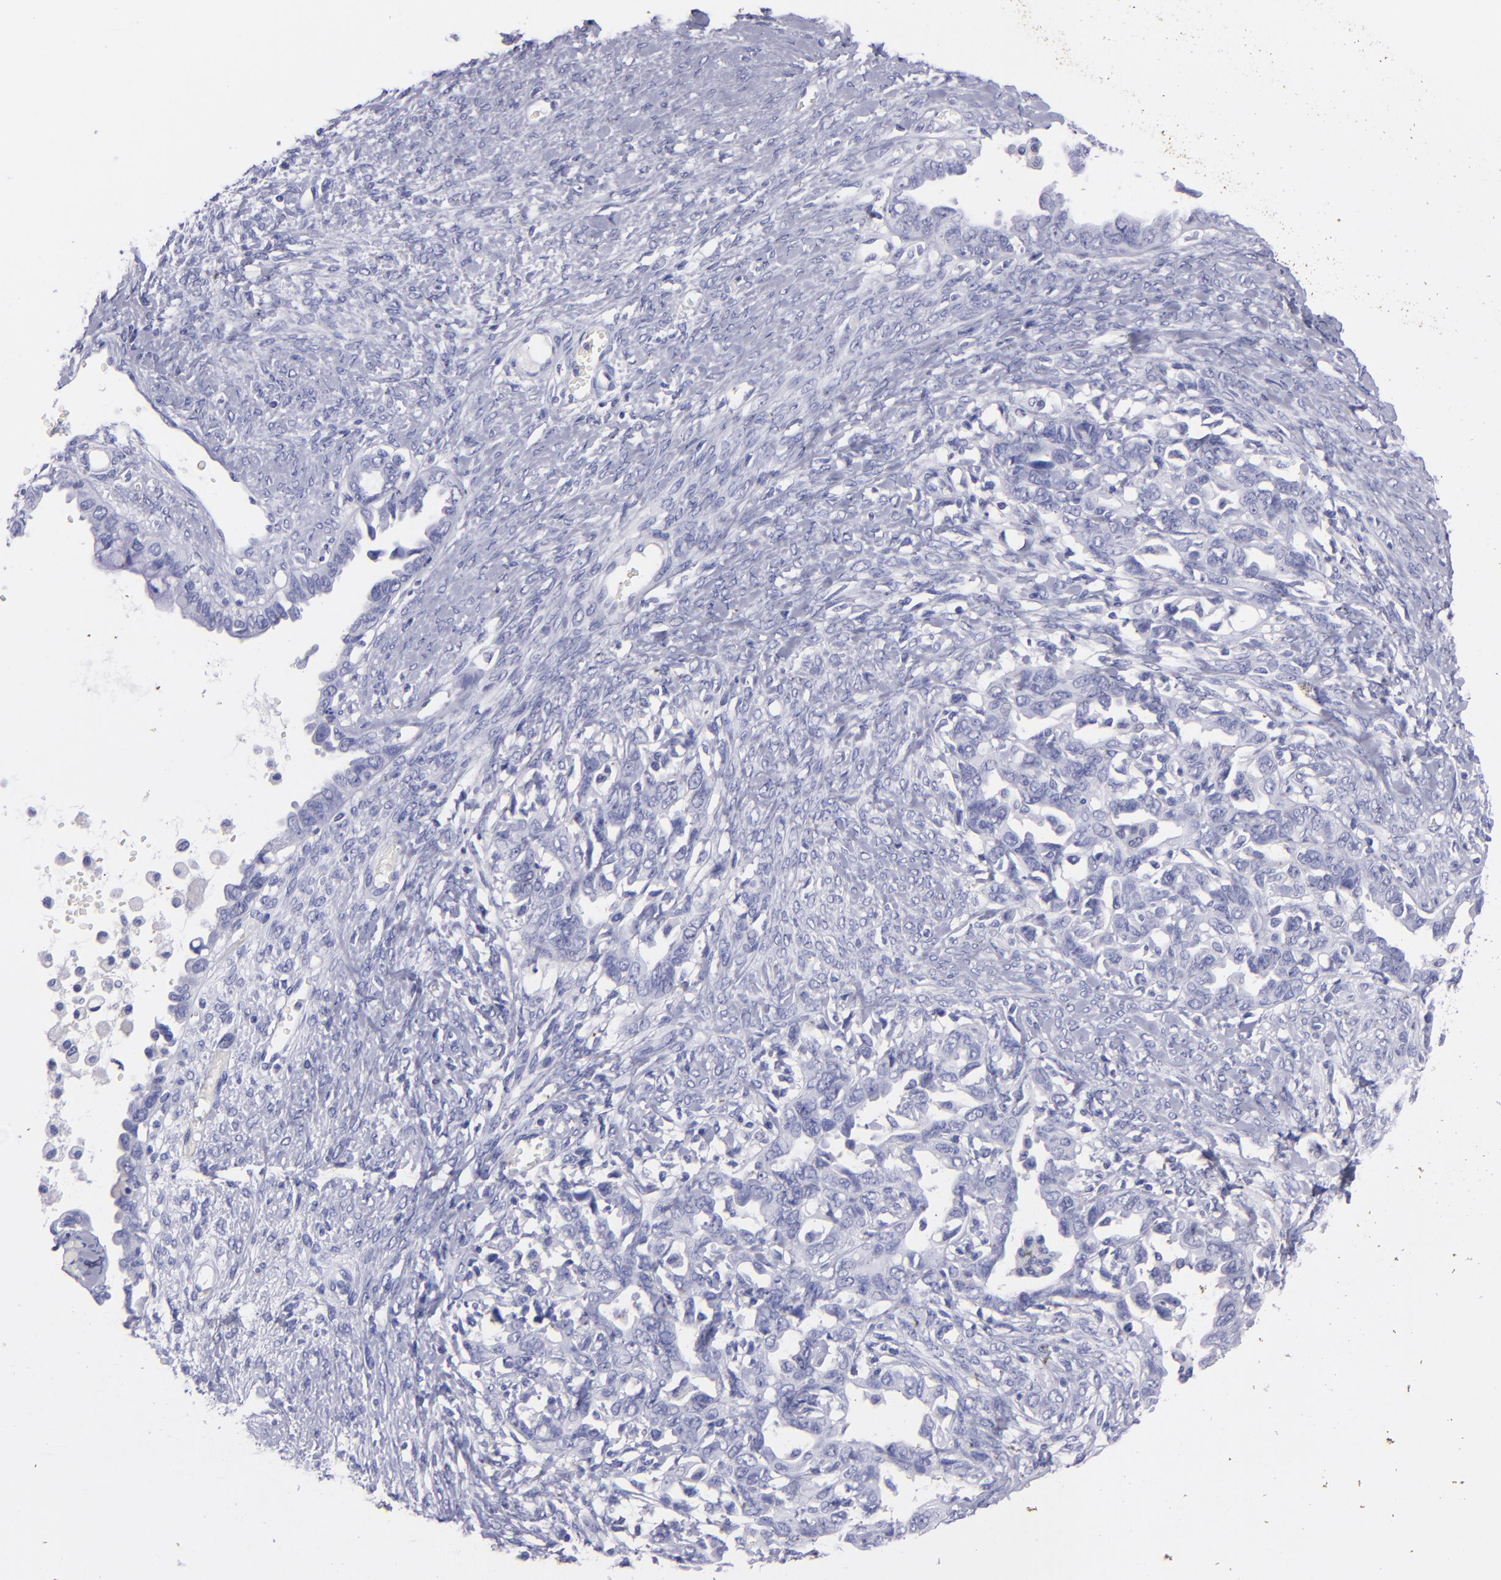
{"staining": {"intensity": "negative", "quantity": "none", "location": "none"}, "tissue": "ovarian cancer", "cell_type": "Tumor cells", "image_type": "cancer", "snomed": [{"axis": "morphology", "description": "Cystadenocarcinoma, serous, NOS"}, {"axis": "topography", "description": "Ovary"}], "caption": "Immunohistochemistry (IHC) of ovarian cancer (serous cystadenocarcinoma) exhibits no positivity in tumor cells.", "gene": "CD37", "patient": {"sex": "female", "age": 69}}